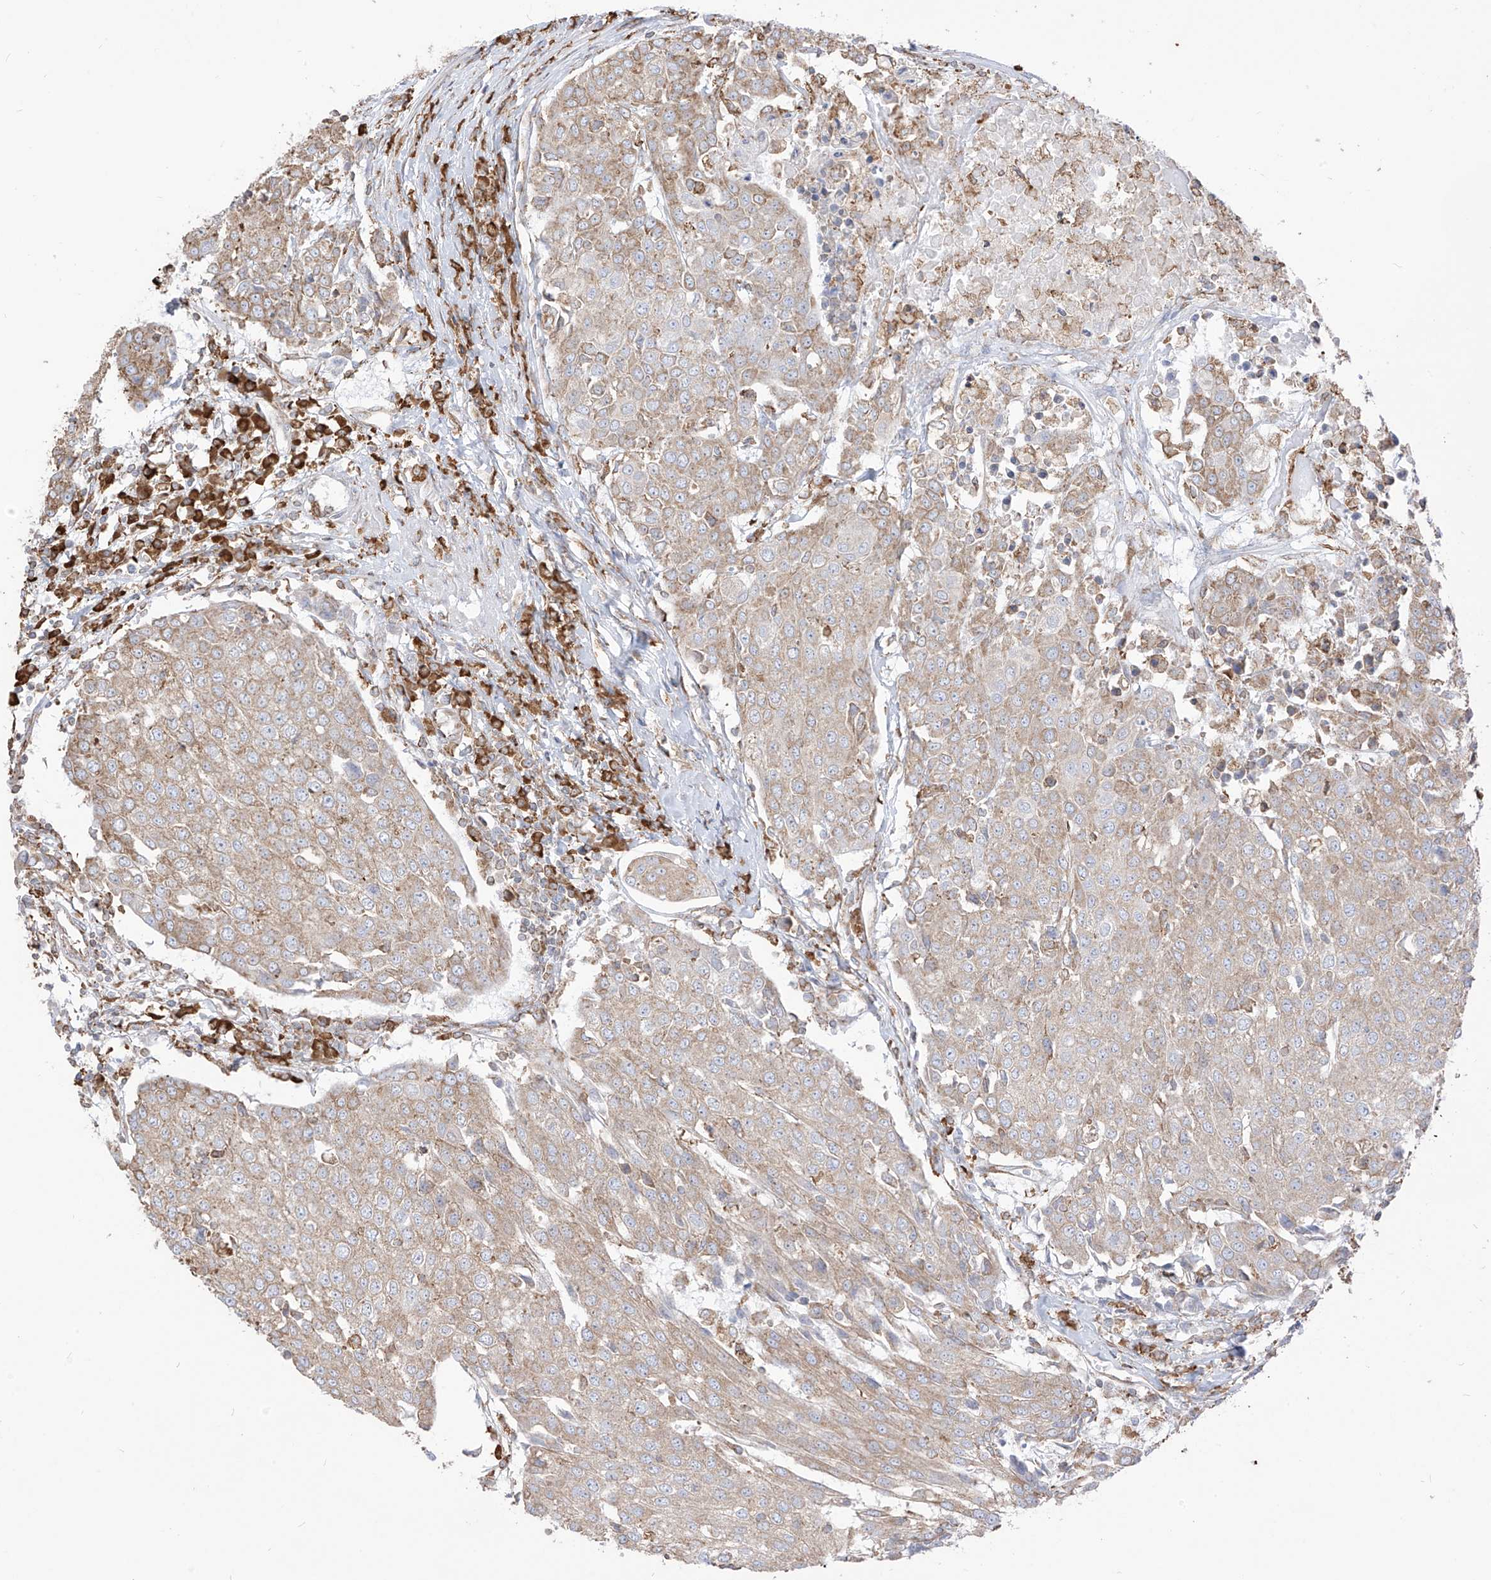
{"staining": {"intensity": "weak", "quantity": "<25%", "location": "cytoplasmic/membranous"}, "tissue": "urothelial cancer", "cell_type": "Tumor cells", "image_type": "cancer", "snomed": [{"axis": "morphology", "description": "Urothelial carcinoma, High grade"}, {"axis": "topography", "description": "Urinary bladder"}], "caption": "DAB immunohistochemical staining of urothelial cancer demonstrates no significant staining in tumor cells.", "gene": "PDIA6", "patient": {"sex": "female", "age": 85}}